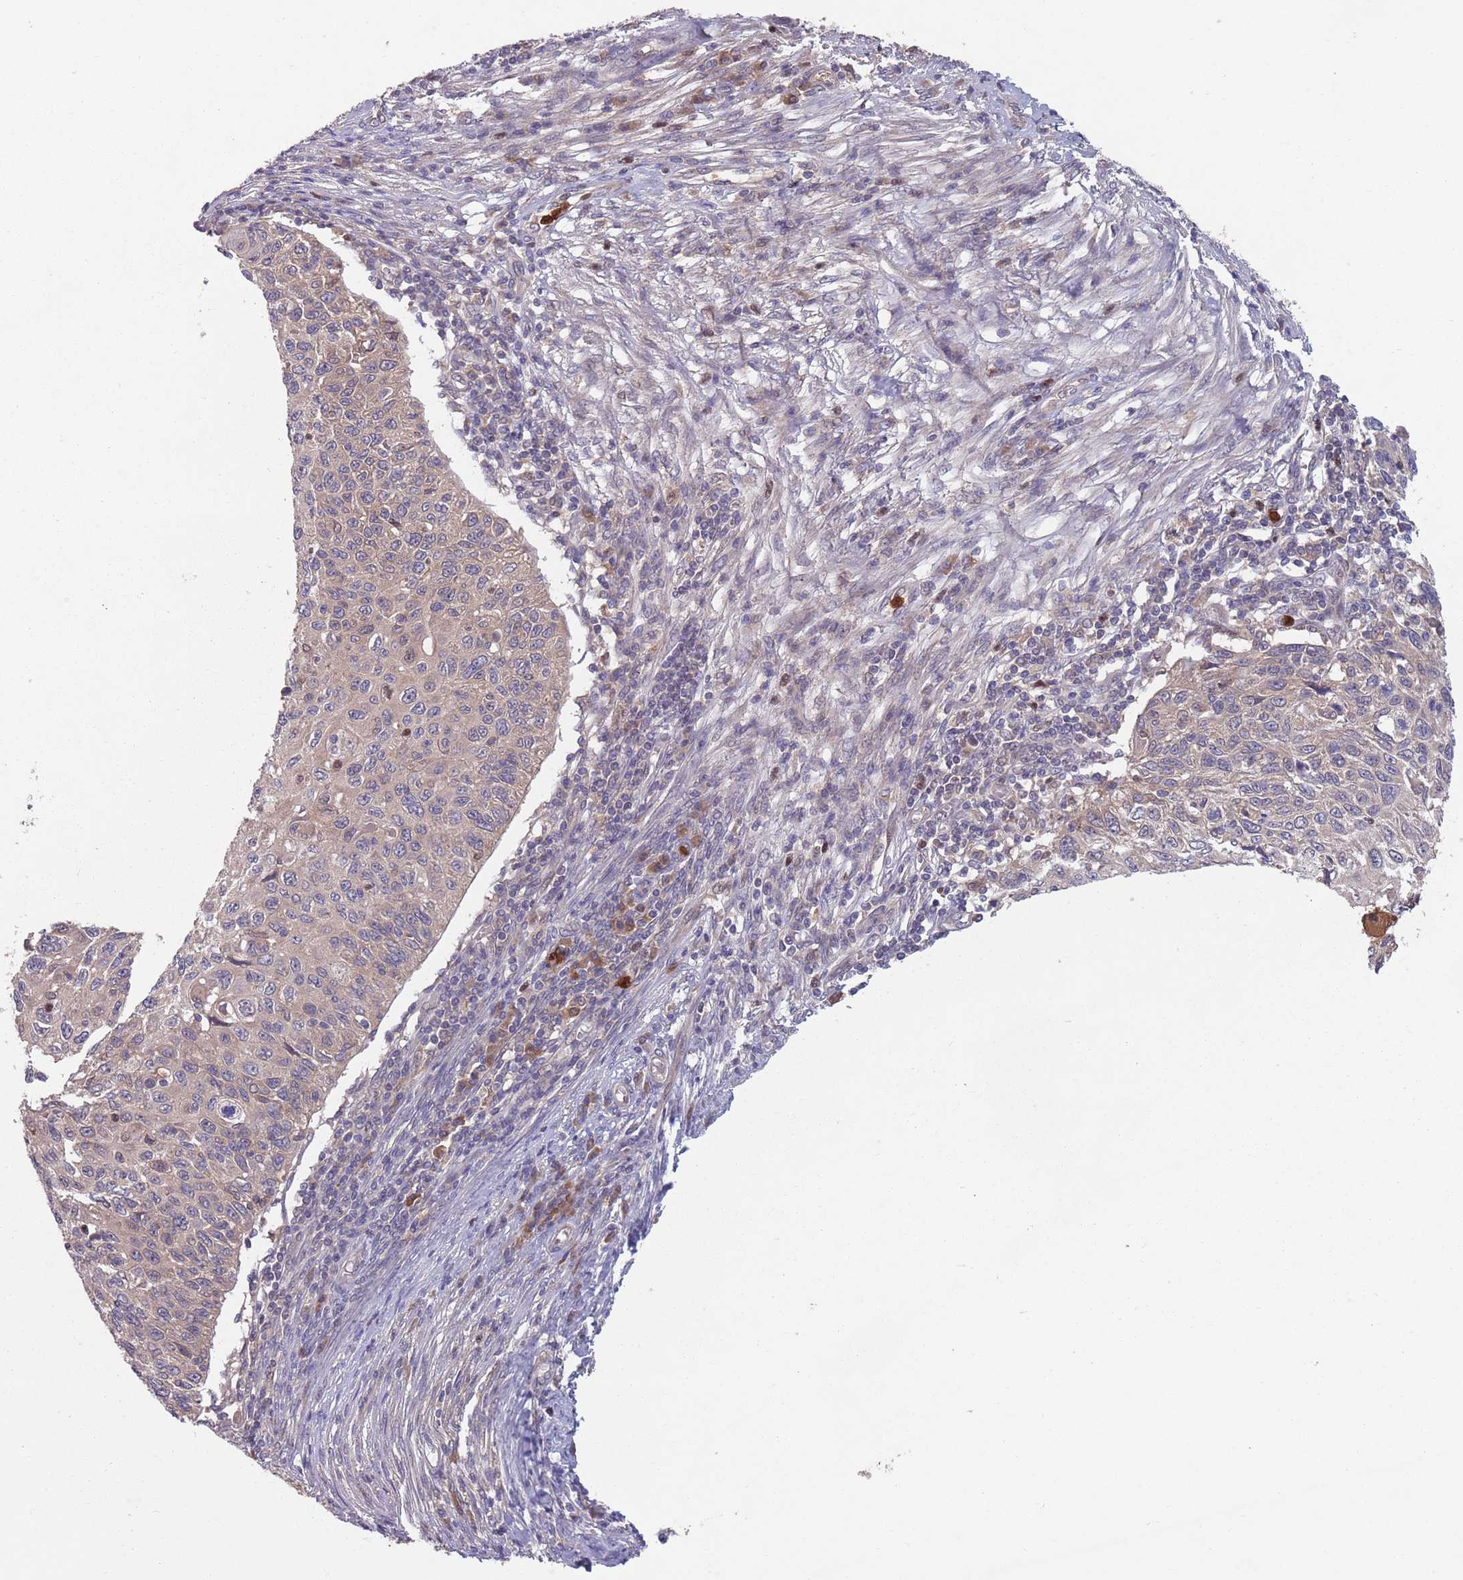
{"staining": {"intensity": "weak", "quantity": "25%-75%", "location": "cytoplasmic/membranous"}, "tissue": "cervical cancer", "cell_type": "Tumor cells", "image_type": "cancer", "snomed": [{"axis": "morphology", "description": "Squamous cell carcinoma, NOS"}, {"axis": "topography", "description": "Cervix"}], "caption": "Protein expression by immunohistochemistry (IHC) shows weak cytoplasmic/membranous positivity in approximately 25%-75% of tumor cells in cervical cancer.", "gene": "TYW1", "patient": {"sex": "female", "age": 70}}